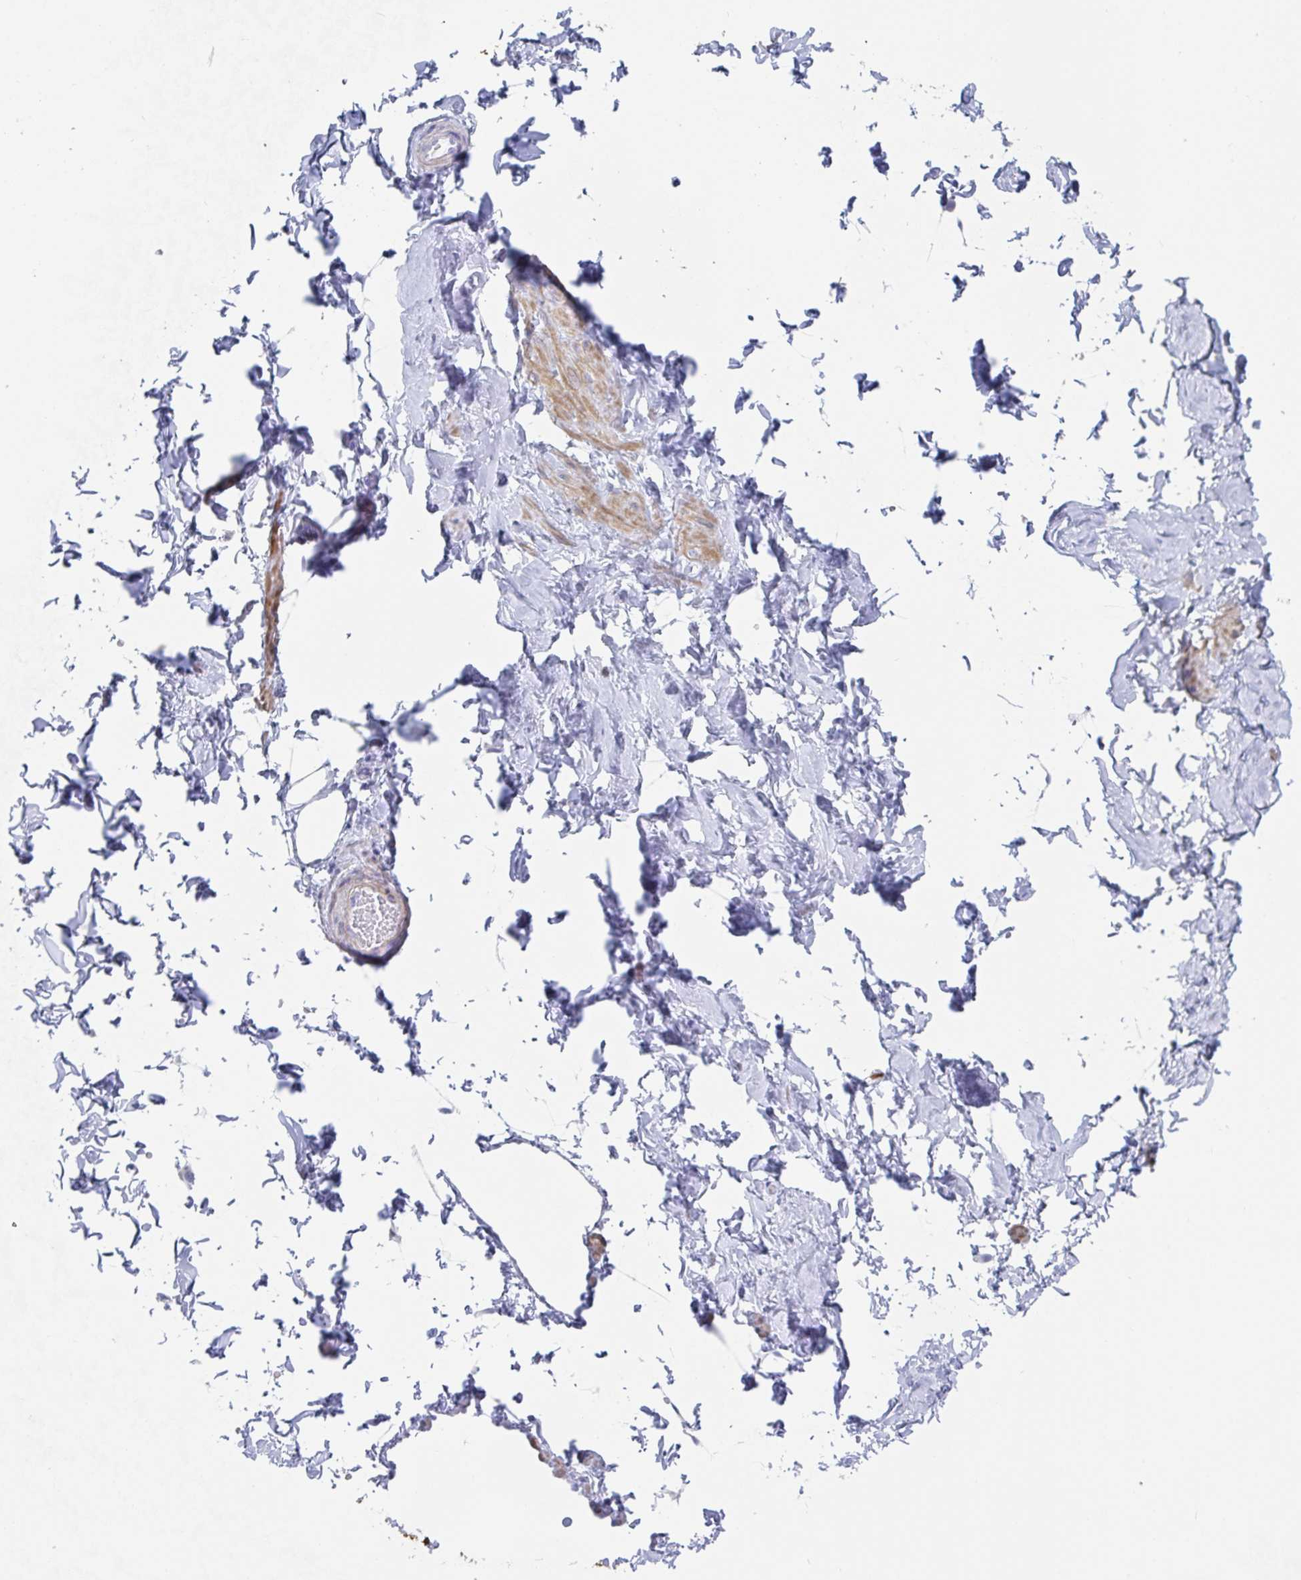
{"staining": {"intensity": "negative", "quantity": "none", "location": "none"}, "tissue": "adipose tissue", "cell_type": "Adipocytes", "image_type": "normal", "snomed": [{"axis": "morphology", "description": "Normal tissue, NOS"}, {"axis": "topography", "description": "Epididymis, spermatic cord, NOS"}, {"axis": "topography", "description": "Epididymis"}, {"axis": "topography", "description": "Peripheral nerve tissue"}], "caption": "Adipocytes are negative for protein expression in unremarkable human adipose tissue. Nuclei are stained in blue.", "gene": "PACSIN1", "patient": {"sex": "male", "age": 29}}